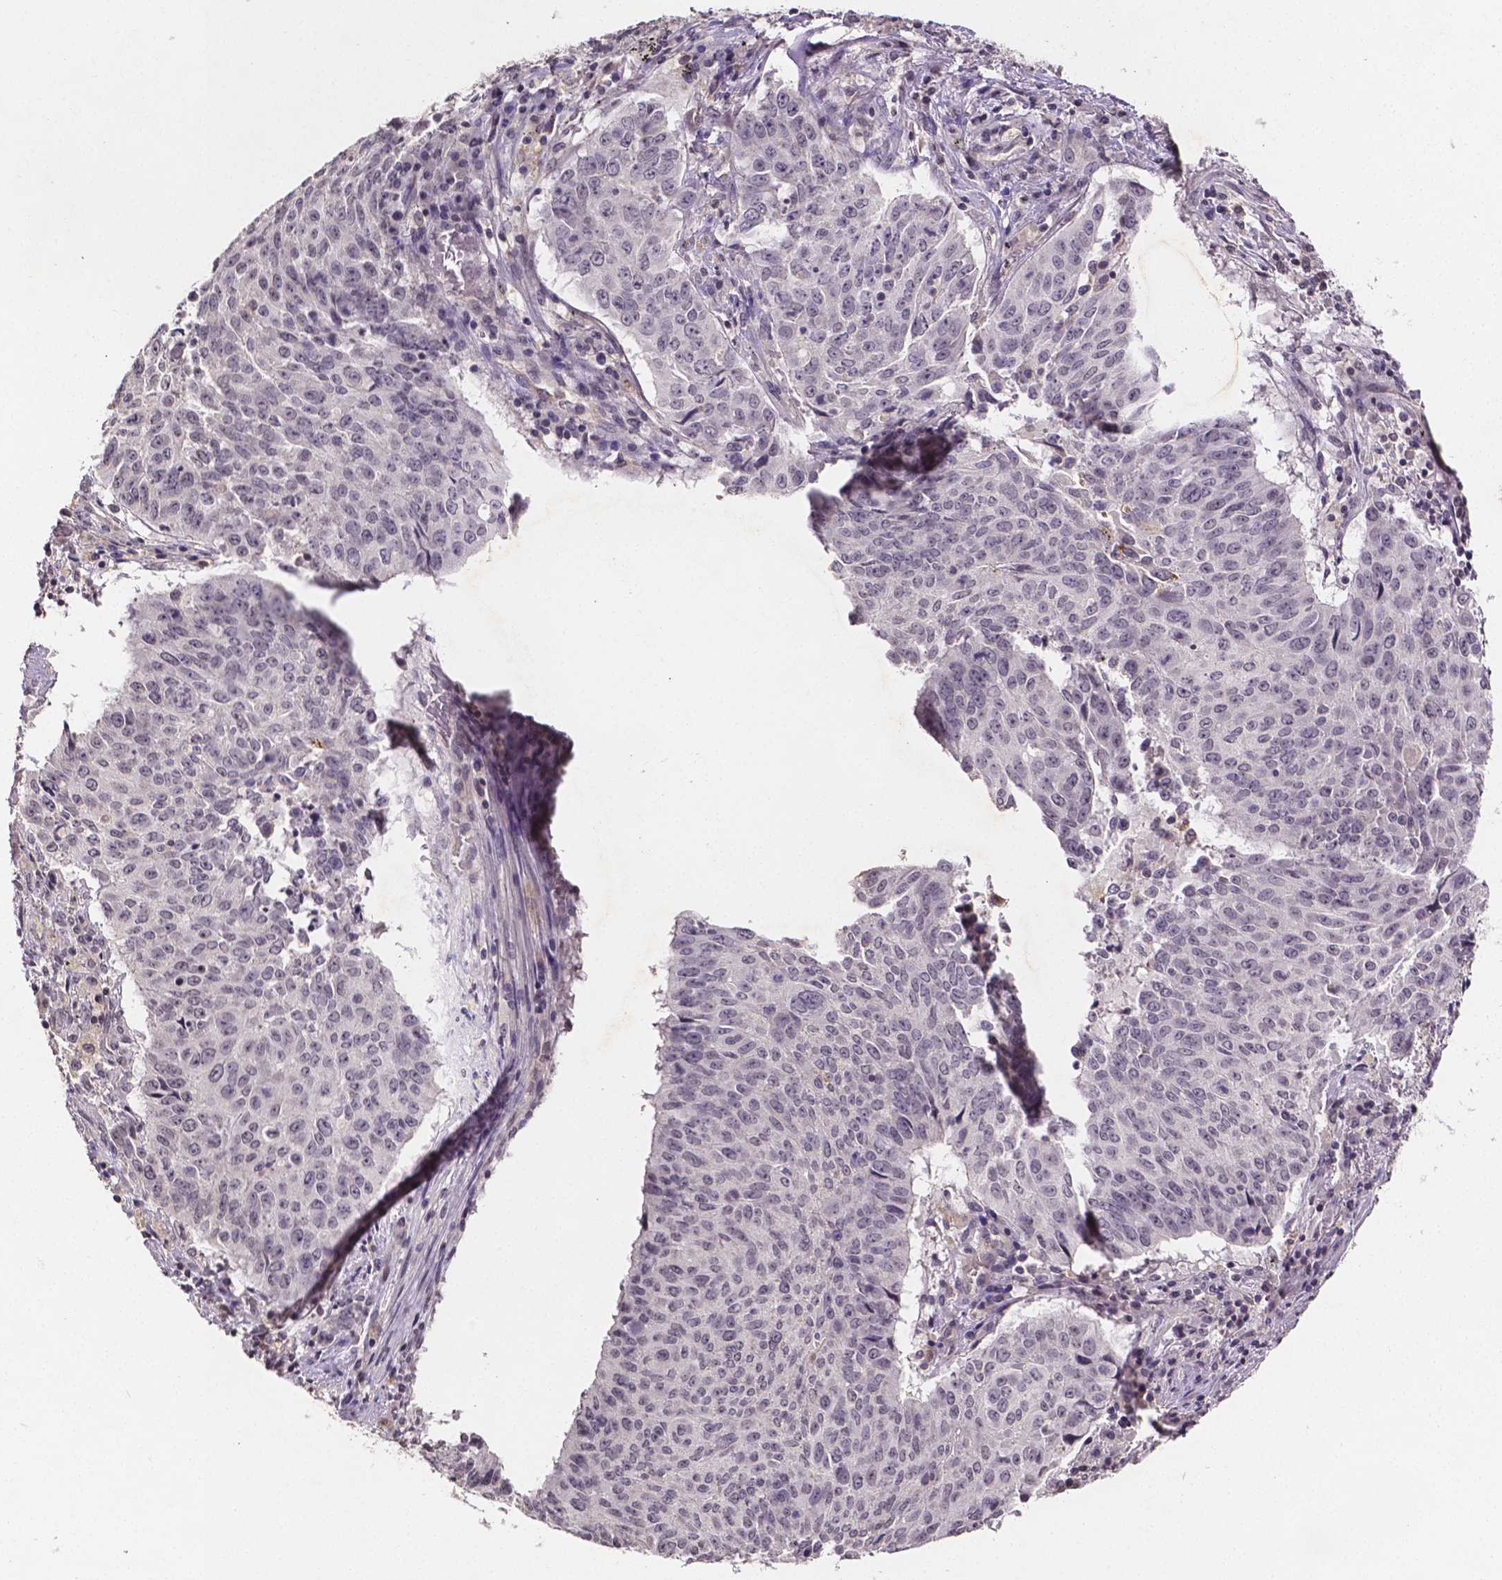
{"staining": {"intensity": "weak", "quantity": "<25%", "location": "cytoplasmic/membranous"}, "tissue": "lung cancer", "cell_type": "Tumor cells", "image_type": "cancer", "snomed": [{"axis": "morphology", "description": "Normal tissue, NOS"}, {"axis": "morphology", "description": "Squamous cell carcinoma, NOS"}, {"axis": "topography", "description": "Bronchus"}, {"axis": "topography", "description": "Lung"}], "caption": "Immunohistochemistry (IHC) image of neoplastic tissue: lung cancer (squamous cell carcinoma) stained with DAB shows no significant protein positivity in tumor cells.", "gene": "NRGN", "patient": {"sex": "male", "age": 64}}